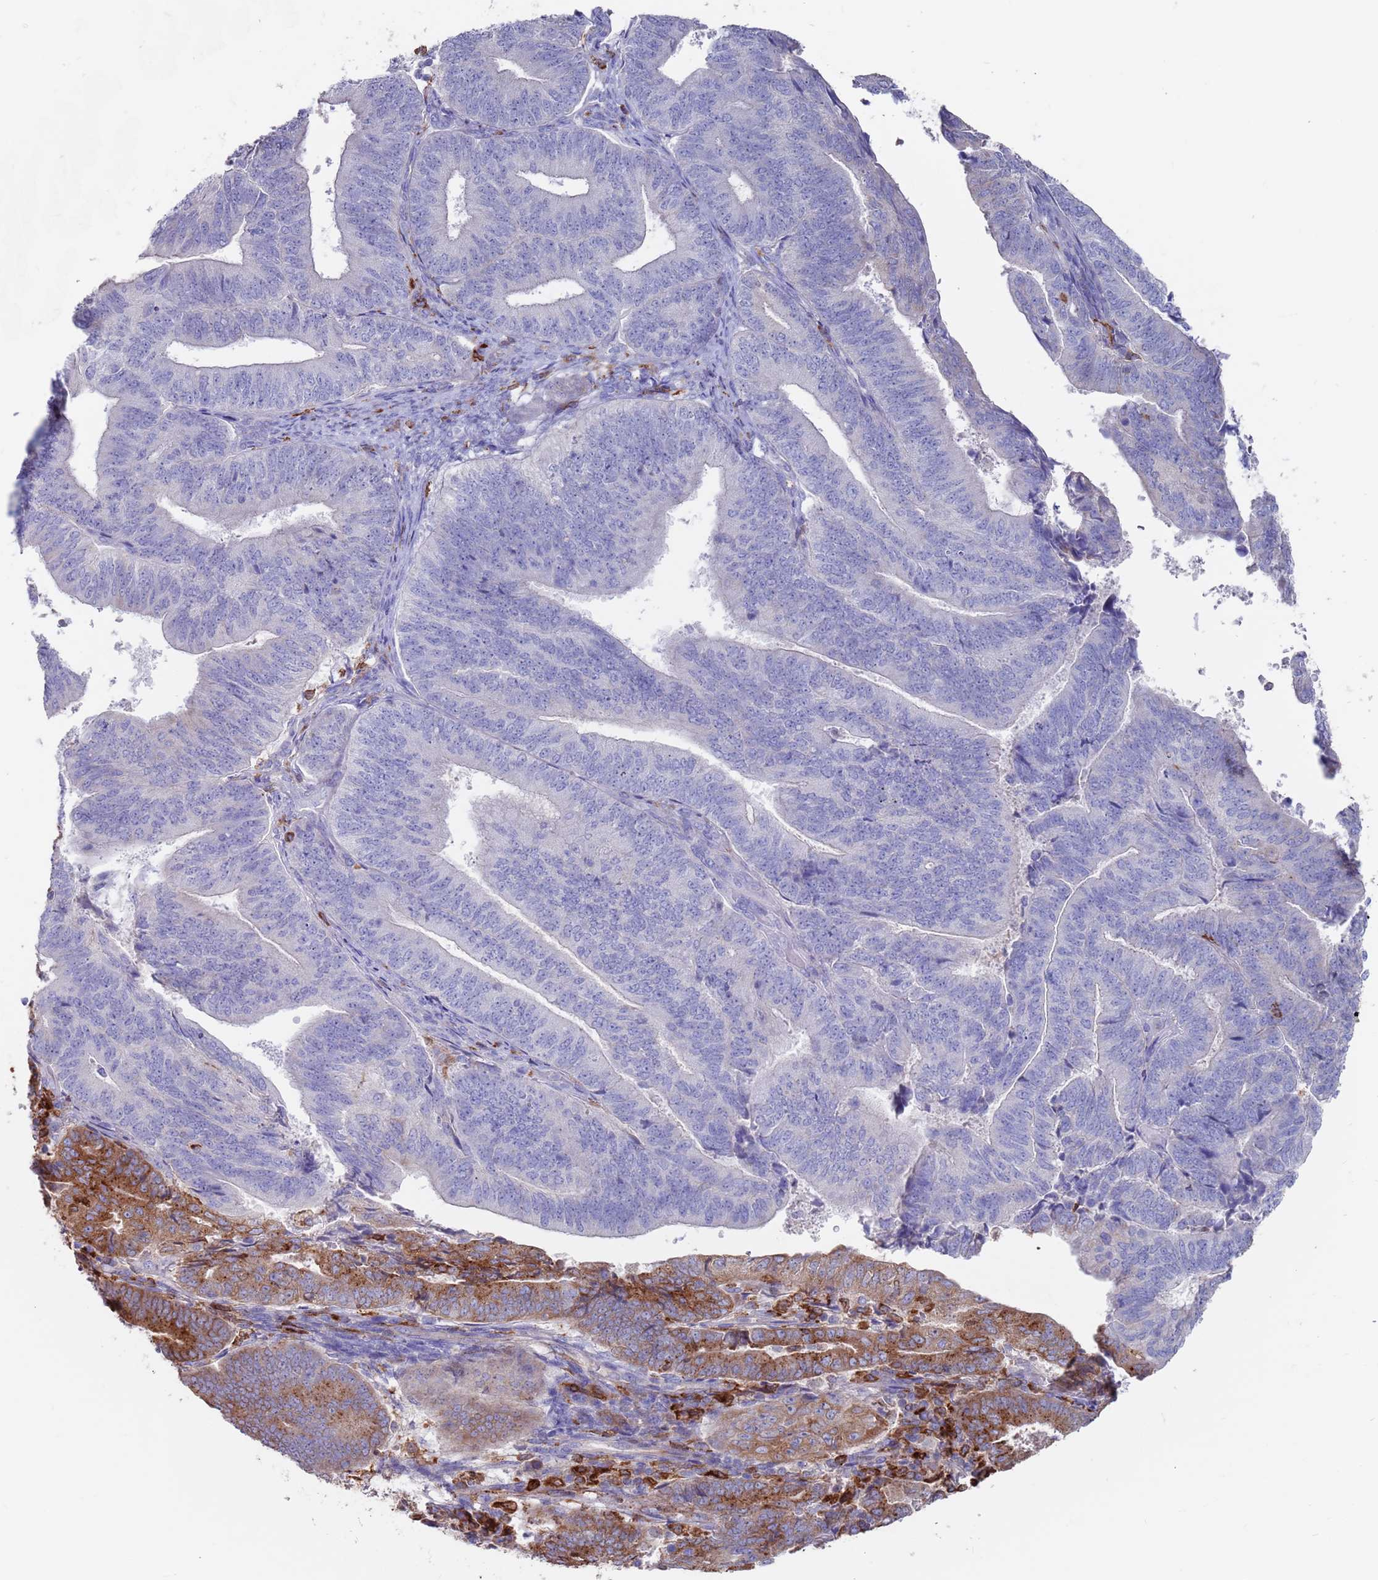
{"staining": {"intensity": "strong", "quantity": "<25%", "location": "cytoplasmic/membranous"}, "tissue": "endometrial cancer", "cell_type": "Tumor cells", "image_type": "cancer", "snomed": [{"axis": "morphology", "description": "Adenocarcinoma, NOS"}, {"axis": "topography", "description": "Endometrium"}], "caption": "Immunohistochemistry (IHC) (DAB (3,3'-diaminobenzidine)) staining of endometrial adenocarcinoma reveals strong cytoplasmic/membranous protein positivity in about <25% of tumor cells.", "gene": "GREB1L", "patient": {"sex": "female", "age": 70}}